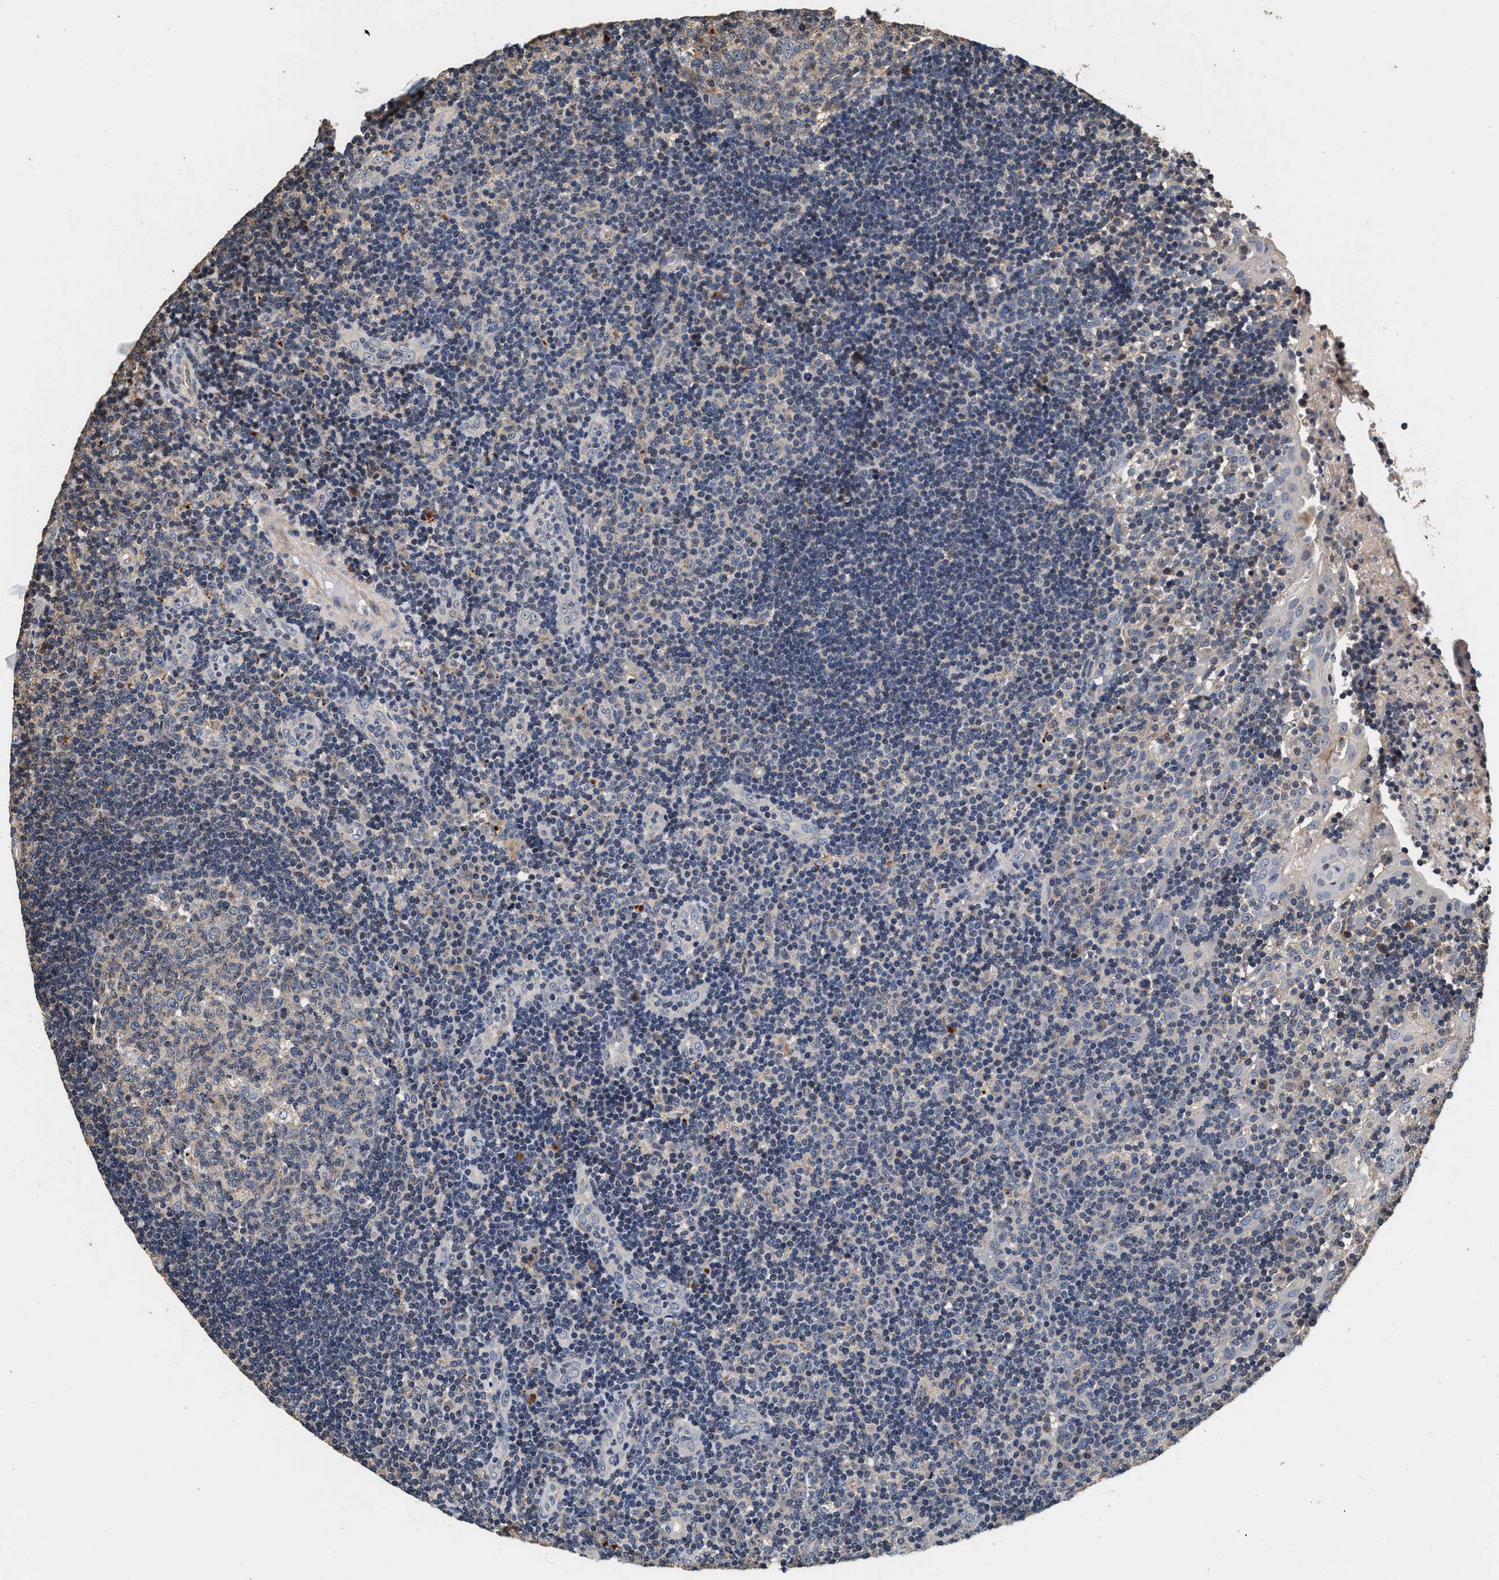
{"staining": {"intensity": "weak", "quantity": "<25%", "location": "cytoplasmic/membranous"}, "tissue": "tonsil", "cell_type": "Germinal center cells", "image_type": "normal", "snomed": [{"axis": "morphology", "description": "Normal tissue, NOS"}, {"axis": "topography", "description": "Tonsil"}], "caption": "Immunohistochemical staining of normal human tonsil reveals no significant staining in germinal center cells. Nuclei are stained in blue.", "gene": "PTGR3", "patient": {"sex": "female", "age": 40}}